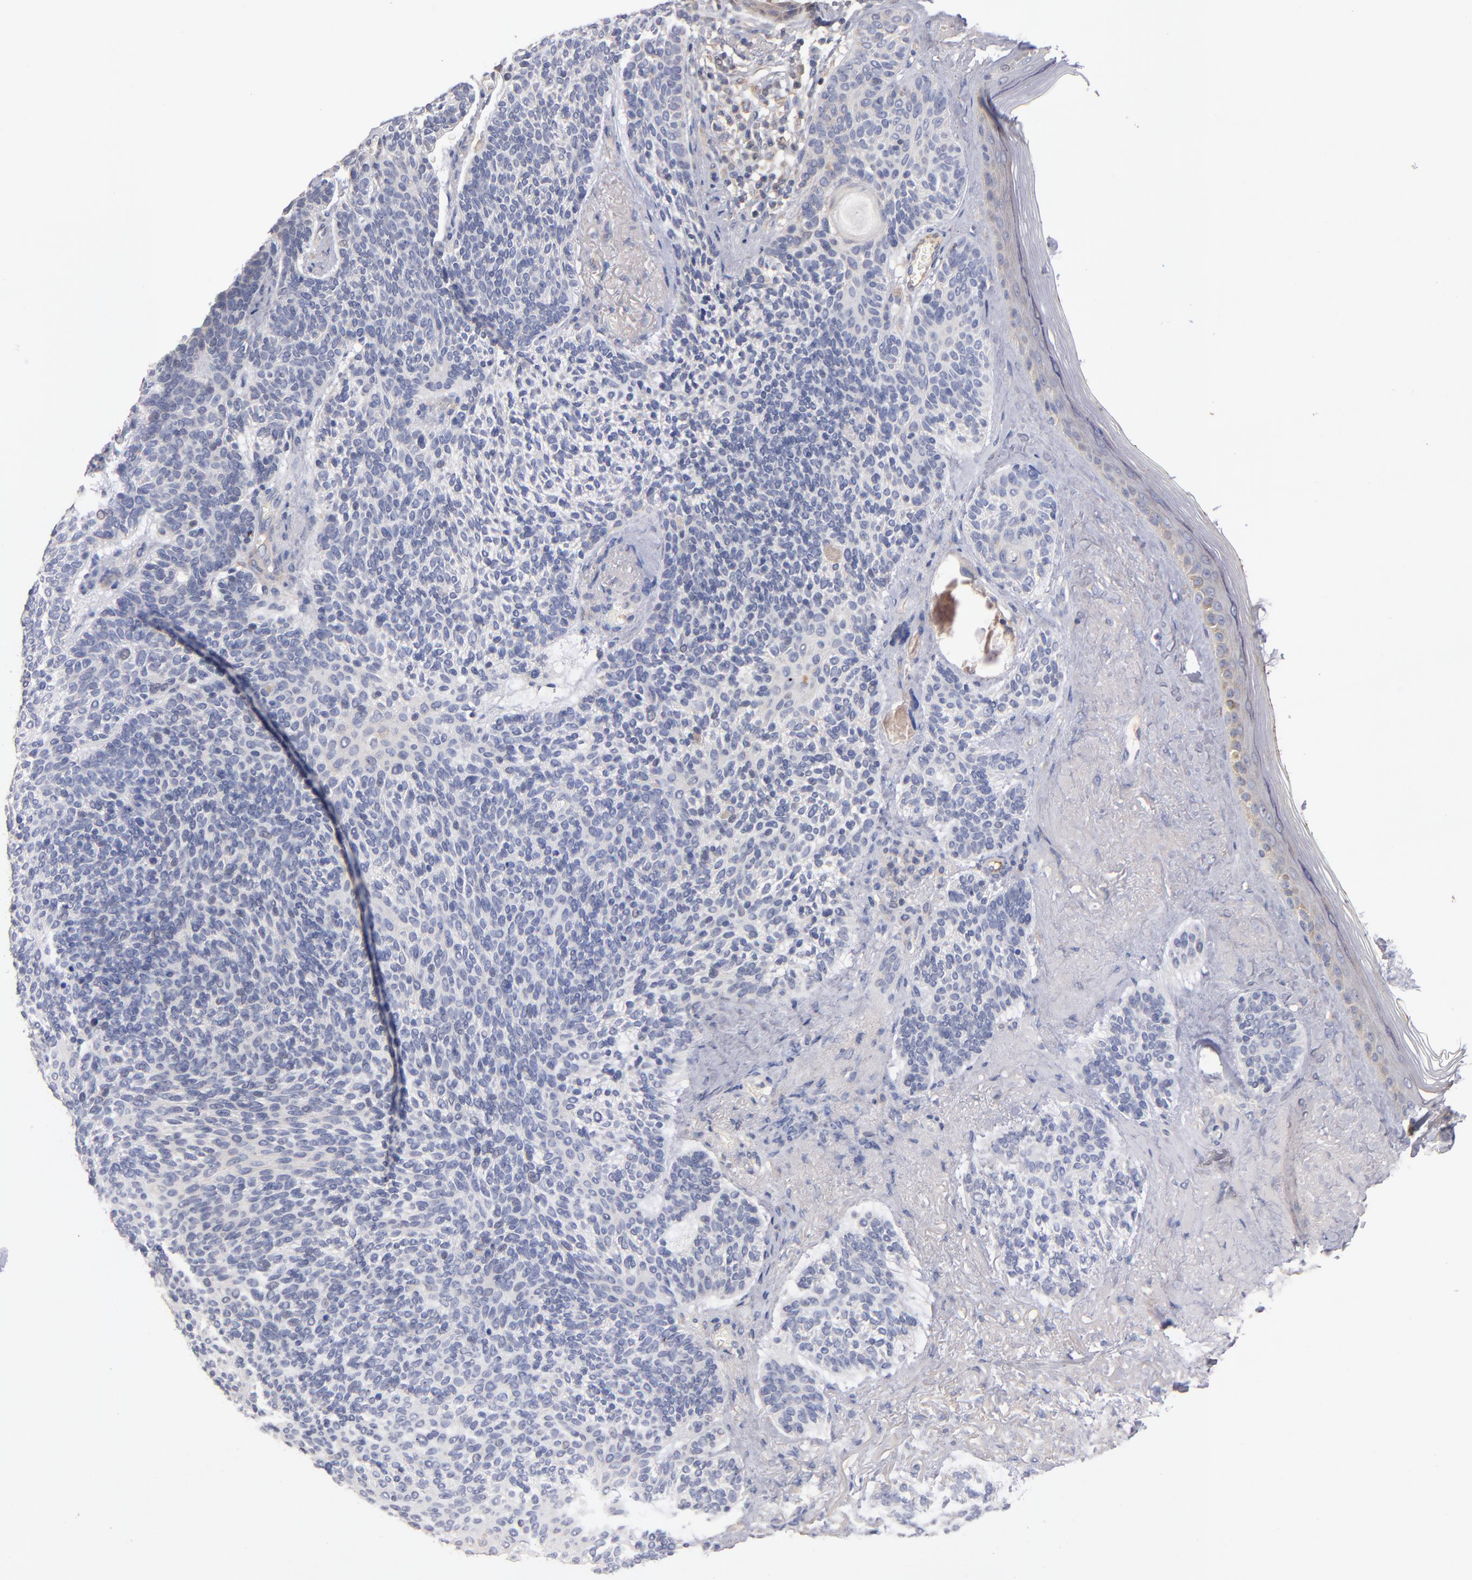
{"staining": {"intensity": "weak", "quantity": "<25%", "location": "cytoplasmic/membranous"}, "tissue": "skin cancer", "cell_type": "Tumor cells", "image_type": "cancer", "snomed": [{"axis": "morphology", "description": "Normal tissue, NOS"}, {"axis": "morphology", "description": "Basal cell carcinoma"}, {"axis": "topography", "description": "Skin"}], "caption": "Immunohistochemical staining of human basal cell carcinoma (skin) demonstrates no significant positivity in tumor cells.", "gene": "DACT1", "patient": {"sex": "female", "age": 70}}